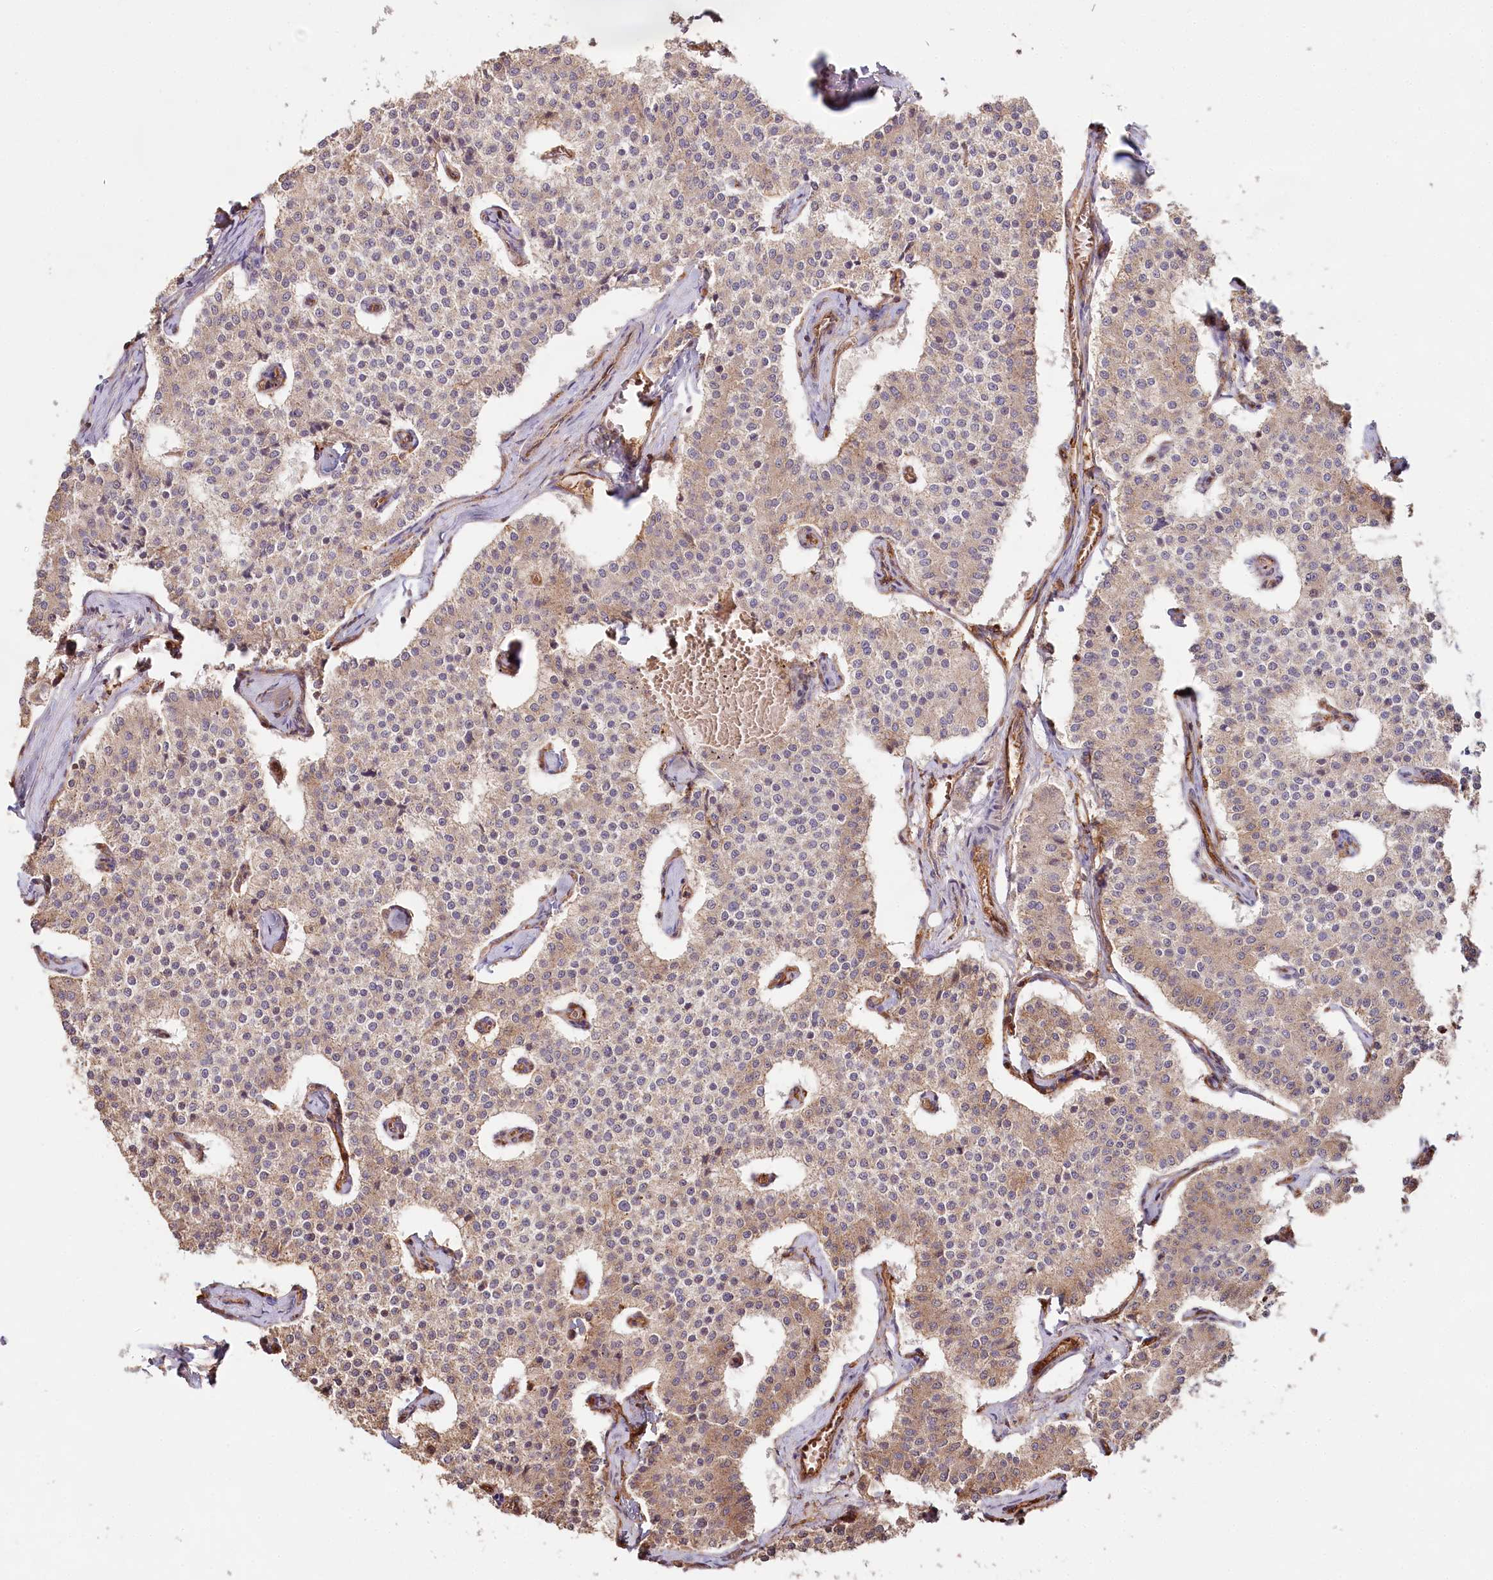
{"staining": {"intensity": "moderate", "quantity": ">75%", "location": "cytoplasmic/membranous"}, "tissue": "carcinoid", "cell_type": "Tumor cells", "image_type": "cancer", "snomed": [{"axis": "morphology", "description": "Carcinoid, malignant, NOS"}, {"axis": "topography", "description": "Colon"}], "caption": "Moderate cytoplasmic/membranous positivity for a protein is seen in approximately >75% of tumor cells of carcinoid (malignant) using immunohistochemistry.", "gene": "RBP5", "patient": {"sex": "female", "age": 52}}